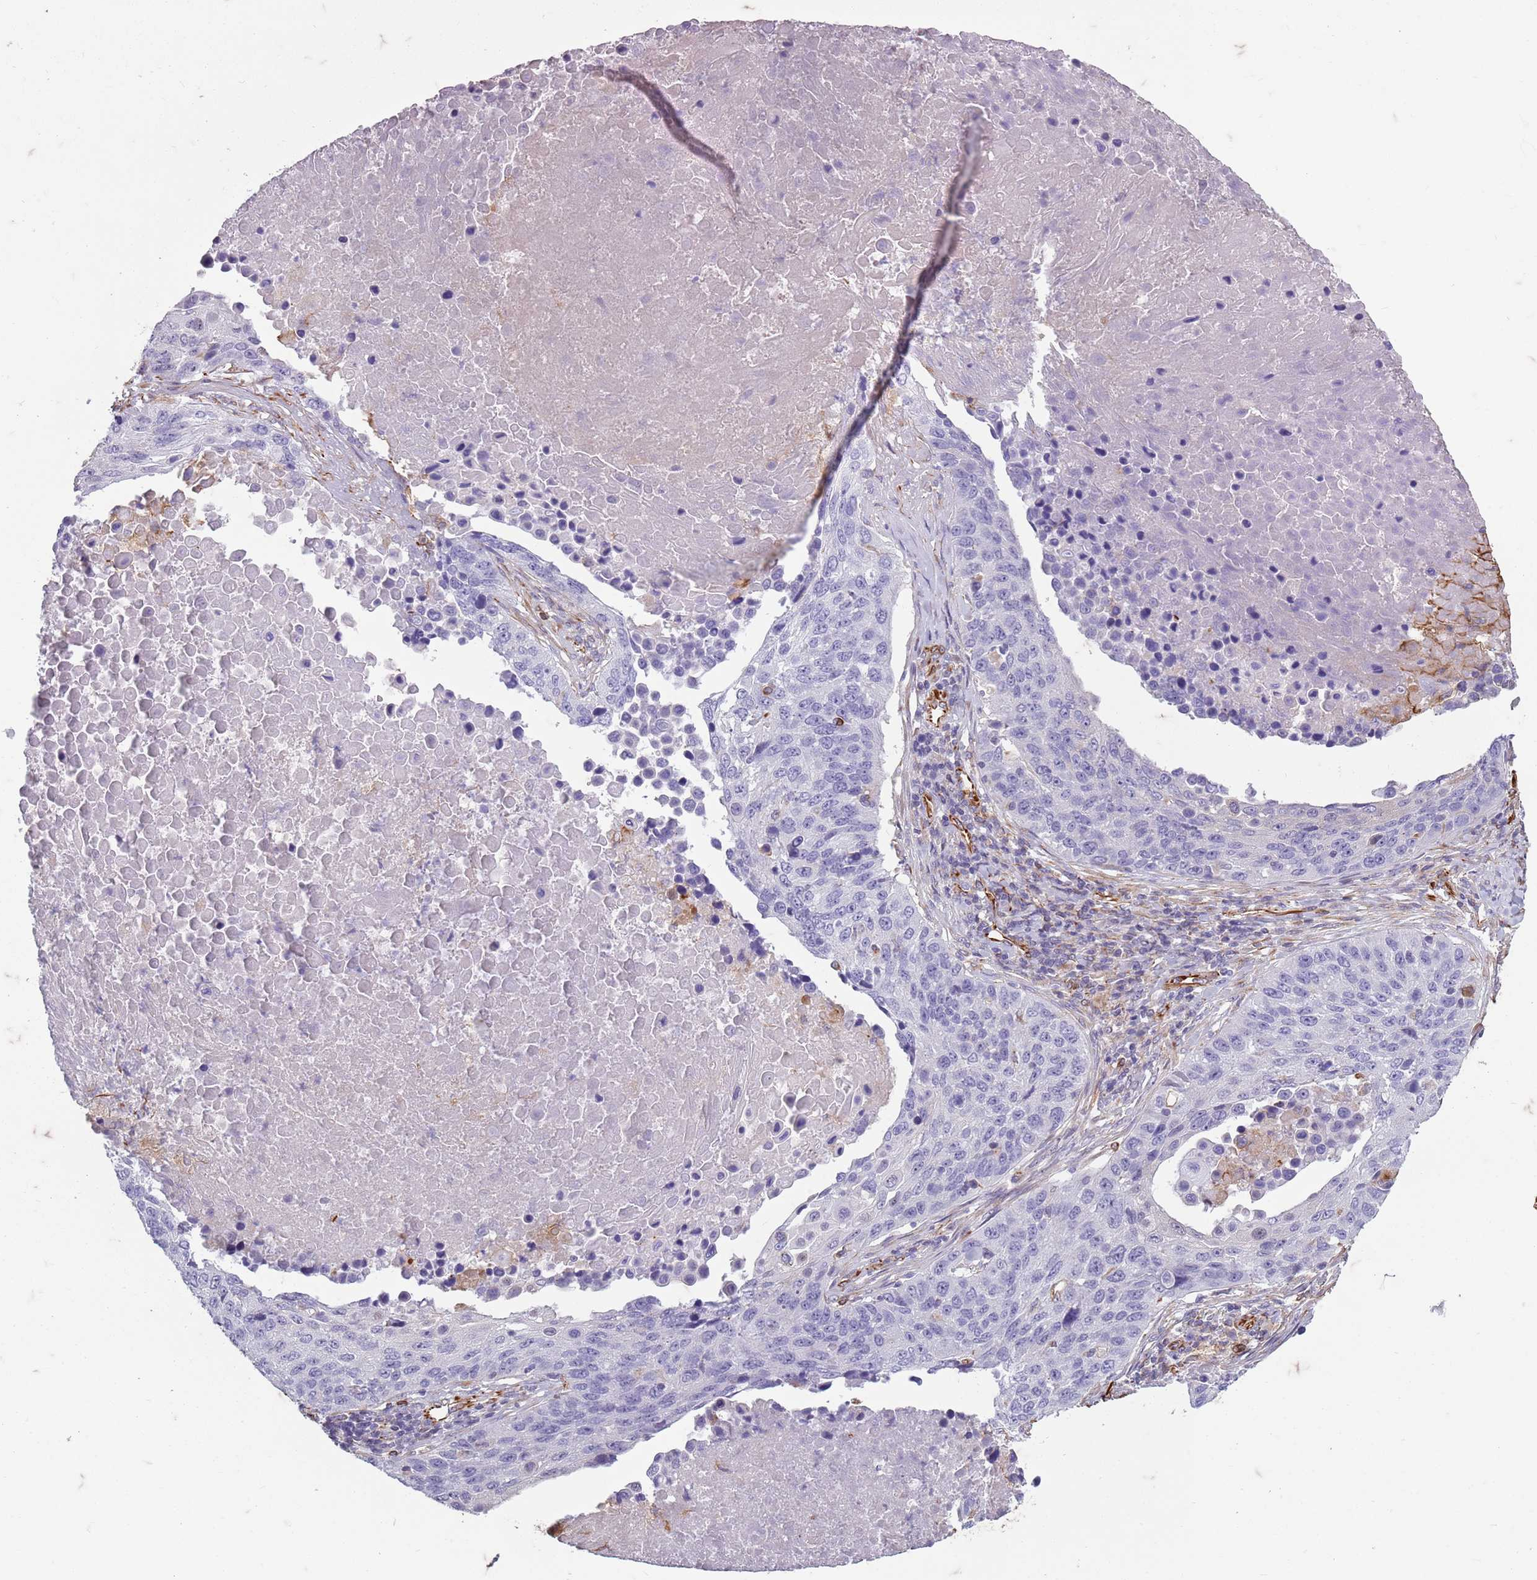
{"staining": {"intensity": "negative", "quantity": "none", "location": "none"}, "tissue": "lung cancer", "cell_type": "Tumor cells", "image_type": "cancer", "snomed": [{"axis": "morphology", "description": "Normal tissue, NOS"}, {"axis": "morphology", "description": "Squamous cell carcinoma, NOS"}, {"axis": "topography", "description": "Lymph node"}, {"axis": "topography", "description": "Lung"}], "caption": "This photomicrograph is of lung cancer (squamous cell carcinoma) stained with immunohistochemistry to label a protein in brown with the nuclei are counter-stained blue. There is no positivity in tumor cells.", "gene": "TAS2R38", "patient": {"sex": "male", "age": 66}}